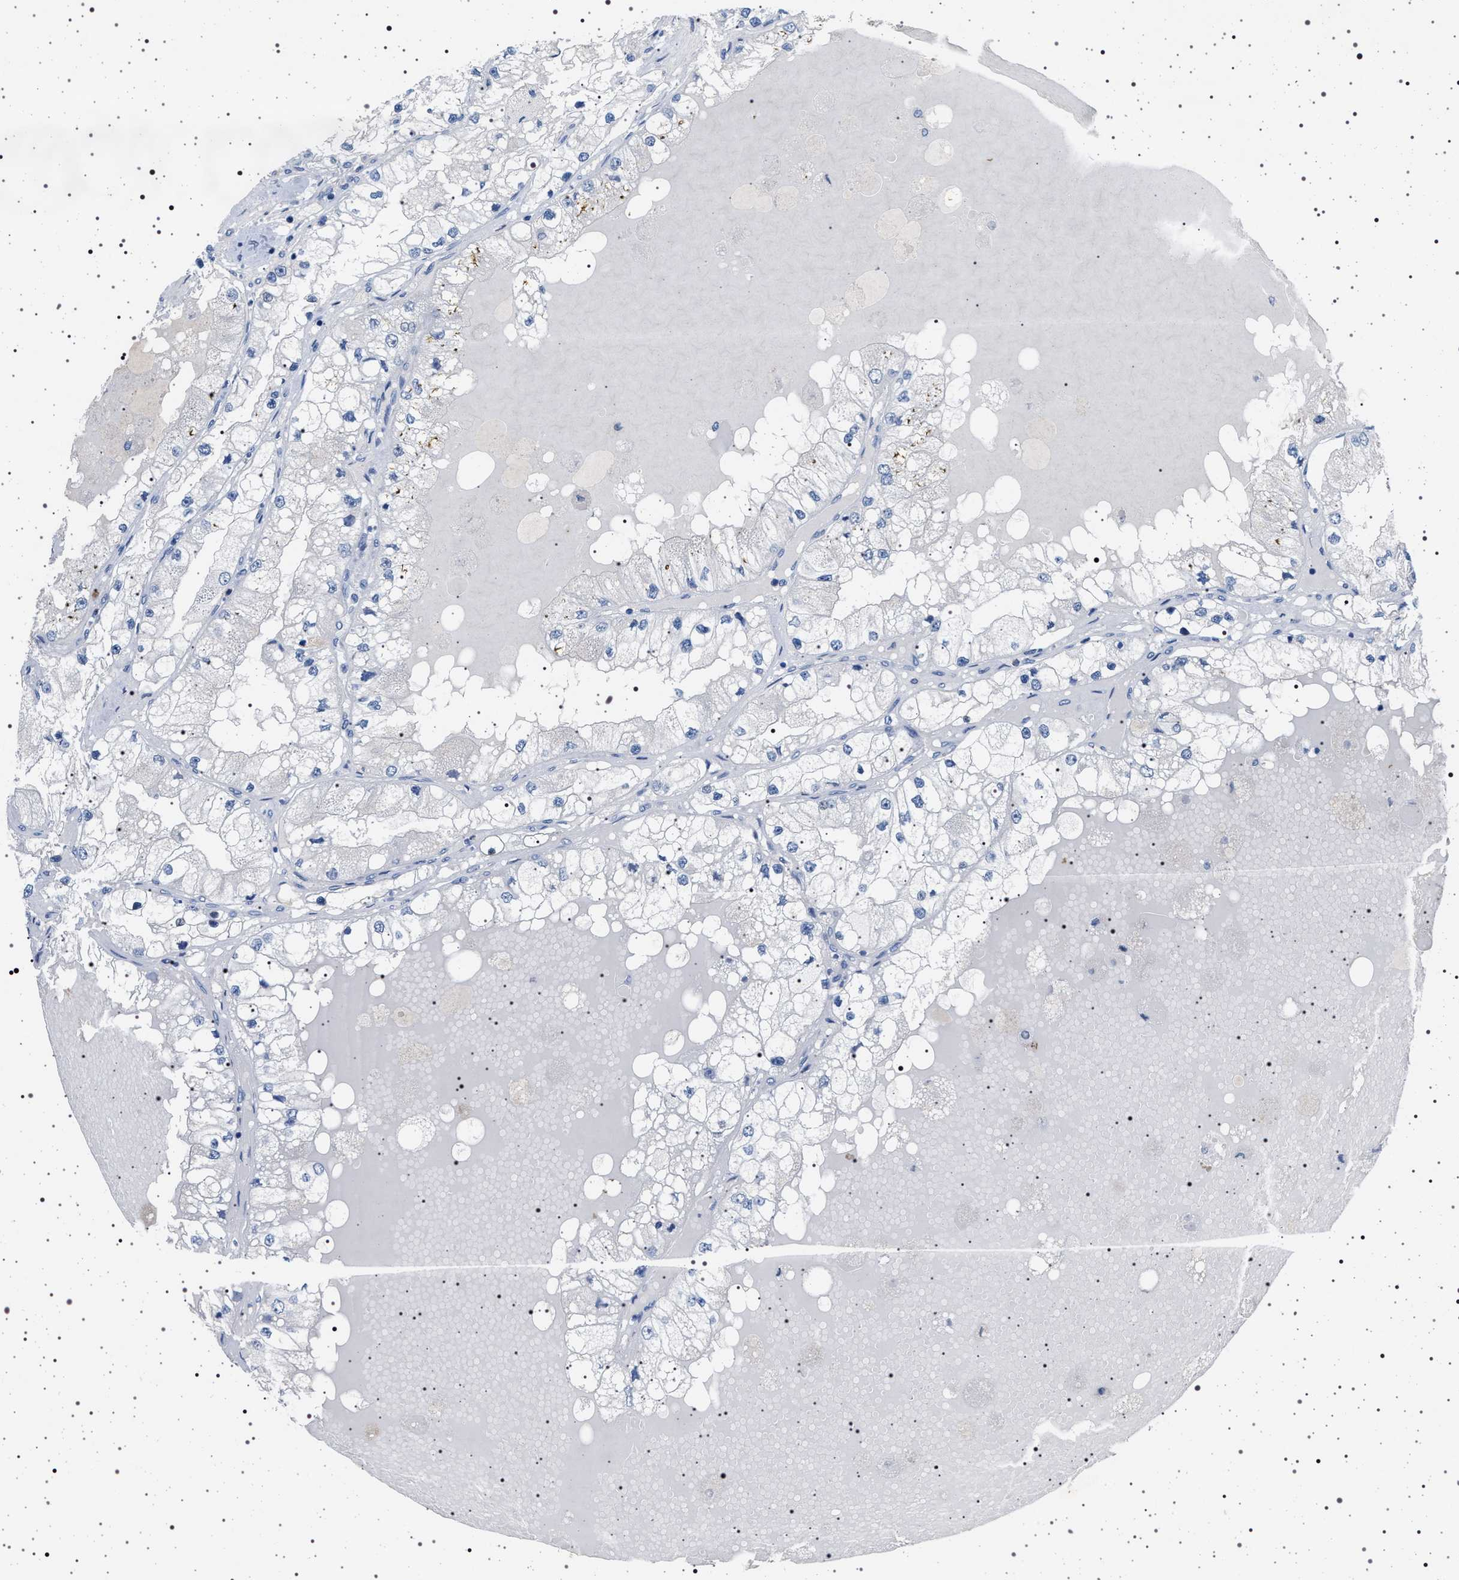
{"staining": {"intensity": "negative", "quantity": "none", "location": "none"}, "tissue": "renal cancer", "cell_type": "Tumor cells", "image_type": "cancer", "snomed": [{"axis": "morphology", "description": "Adenocarcinoma, NOS"}, {"axis": "topography", "description": "Kidney"}], "caption": "Immunohistochemistry (IHC) of renal cancer shows no staining in tumor cells. (Brightfield microscopy of DAB immunohistochemistry at high magnification).", "gene": "NAT9", "patient": {"sex": "male", "age": 68}}